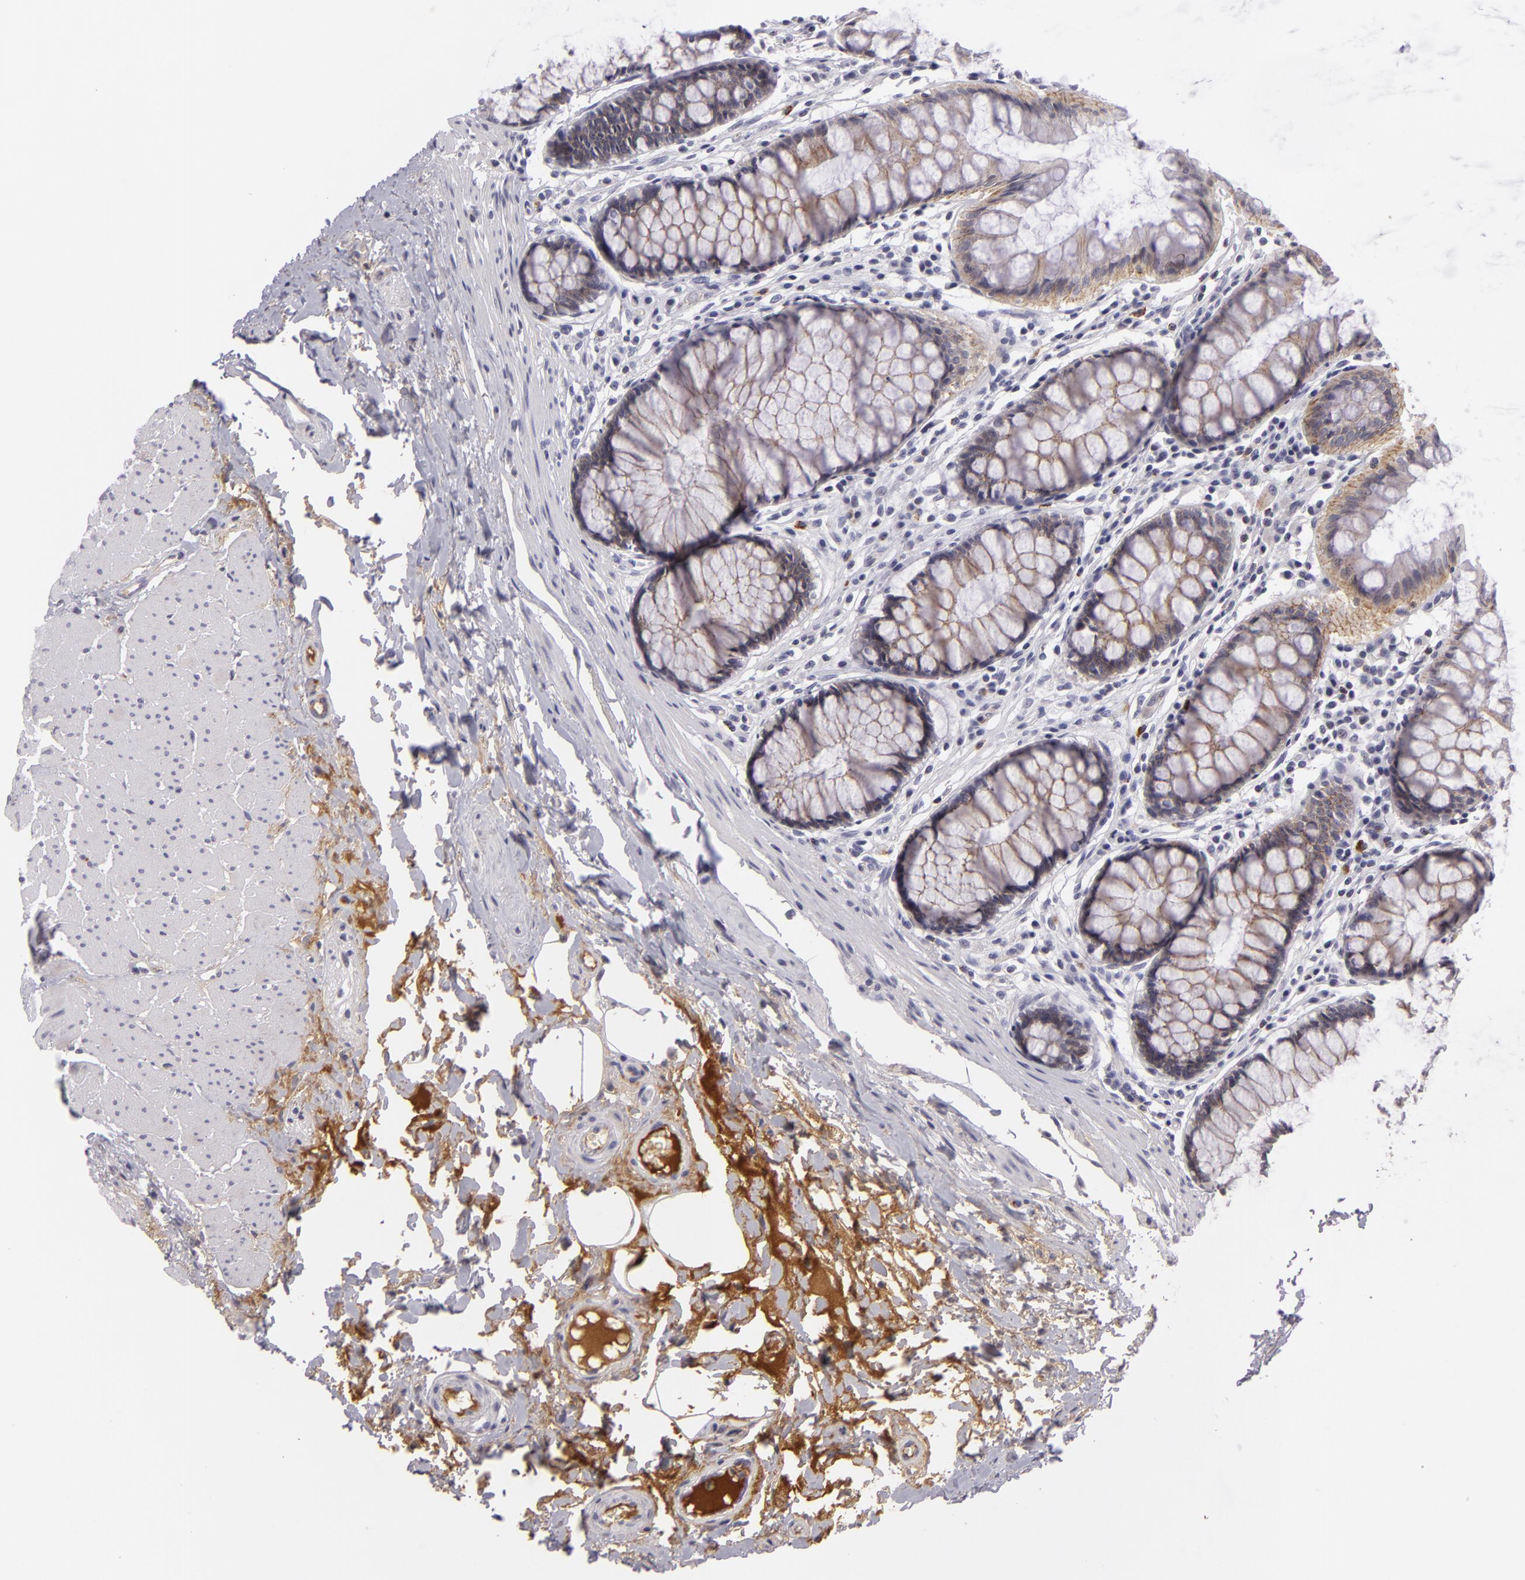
{"staining": {"intensity": "moderate", "quantity": "25%-75%", "location": "cytoplasmic/membranous"}, "tissue": "rectum", "cell_type": "Glandular cells", "image_type": "normal", "snomed": [{"axis": "morphology", "description": "Normal tissue, NOS"}, {"axis": "topography", "description": "Rectum"}], "caption": "IHC histopathology image of benign rectum: human rectum stained using IHC demonstrates medium levels of moderate protein expression localized specifically in the cytoplasmic/membranous of glandular cells, appearing as a cytoplasmic/membranous brown color.", "gene": "CTNNB1", "patient": {"sex": "male", "age": 77}}